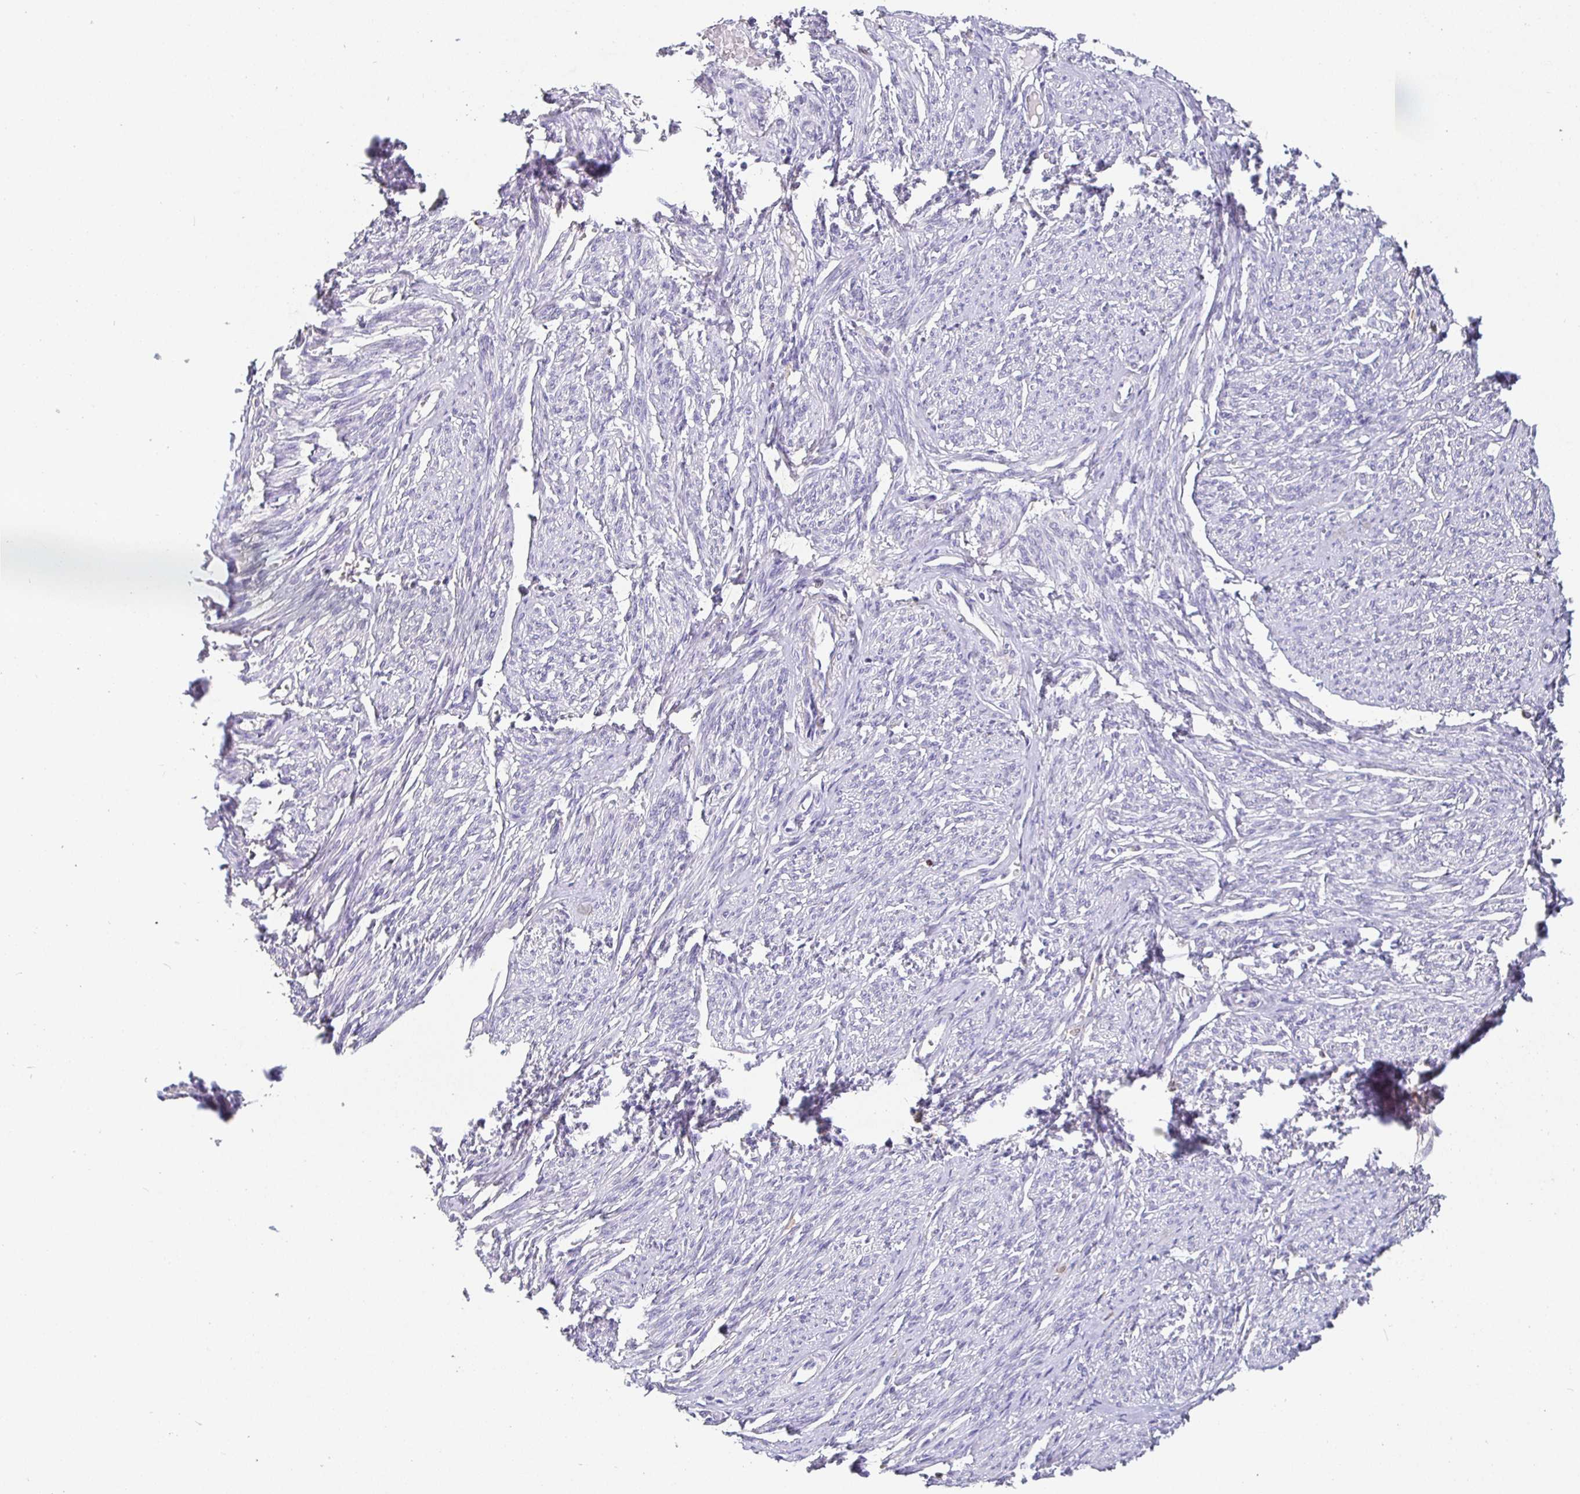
{"staining": {"intensity": "negative", "quantity": "none", "location": "none"}, "tissue": "smooth muscle", "cell_type": "Smooth muscle cells", "image_type": "normal", "snomed": [{"axis": "morphology", "description": "Normal tissue, NOS"}, {"axis": "topography", "description": "Smooth muscle"}], "caption": "The immunohistochemistry image has no significant positivity in smooth muscle cells of smooth muscle. Brightfield microscopy of immunohistochemistry stained with DAB (brown) and hematoxylin (blue), captured at high magnification.", "gene": "SATB1", "patient": {"sex": "female", "age": 65}}